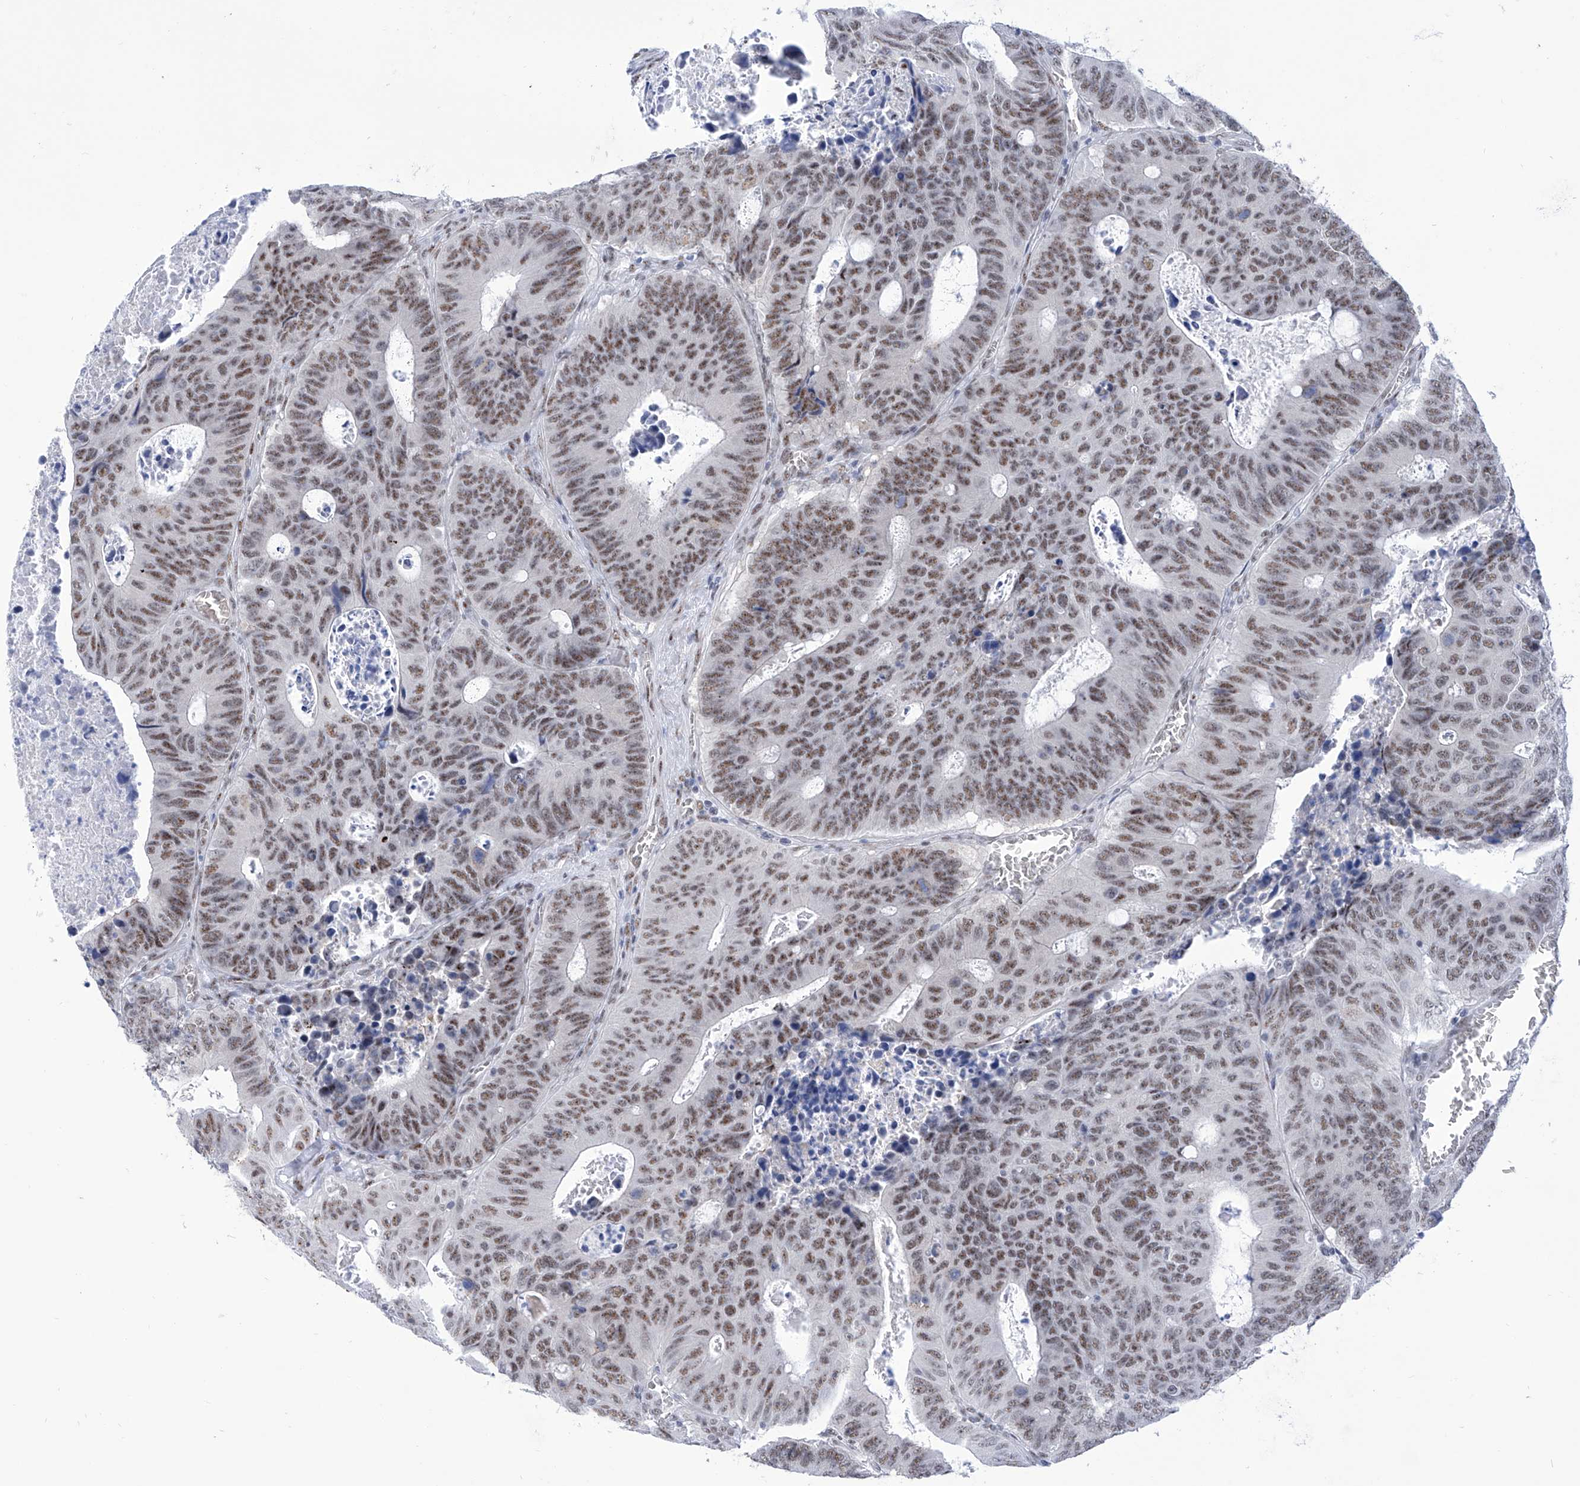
{"staining": {"intensity": "moderate", "quantity": ">75%", "location": "nuclear"}, "tissue": "colorectal cancer", "cell_type": "Tumor cells", "image_type": "cancer", "snomed": [{"axis": "morphology", "description": "Adenocarcinoma, NOS"}, {"axis": "topography", "description": "Colon"}], "caption": "Colorectal adenocarcinoma stained with a brown dye displays moderate nuclear positive expression in approximately >75% of tumor cells.", "gene": "SART1", "patient": {"sex": "male", "age": 87}}